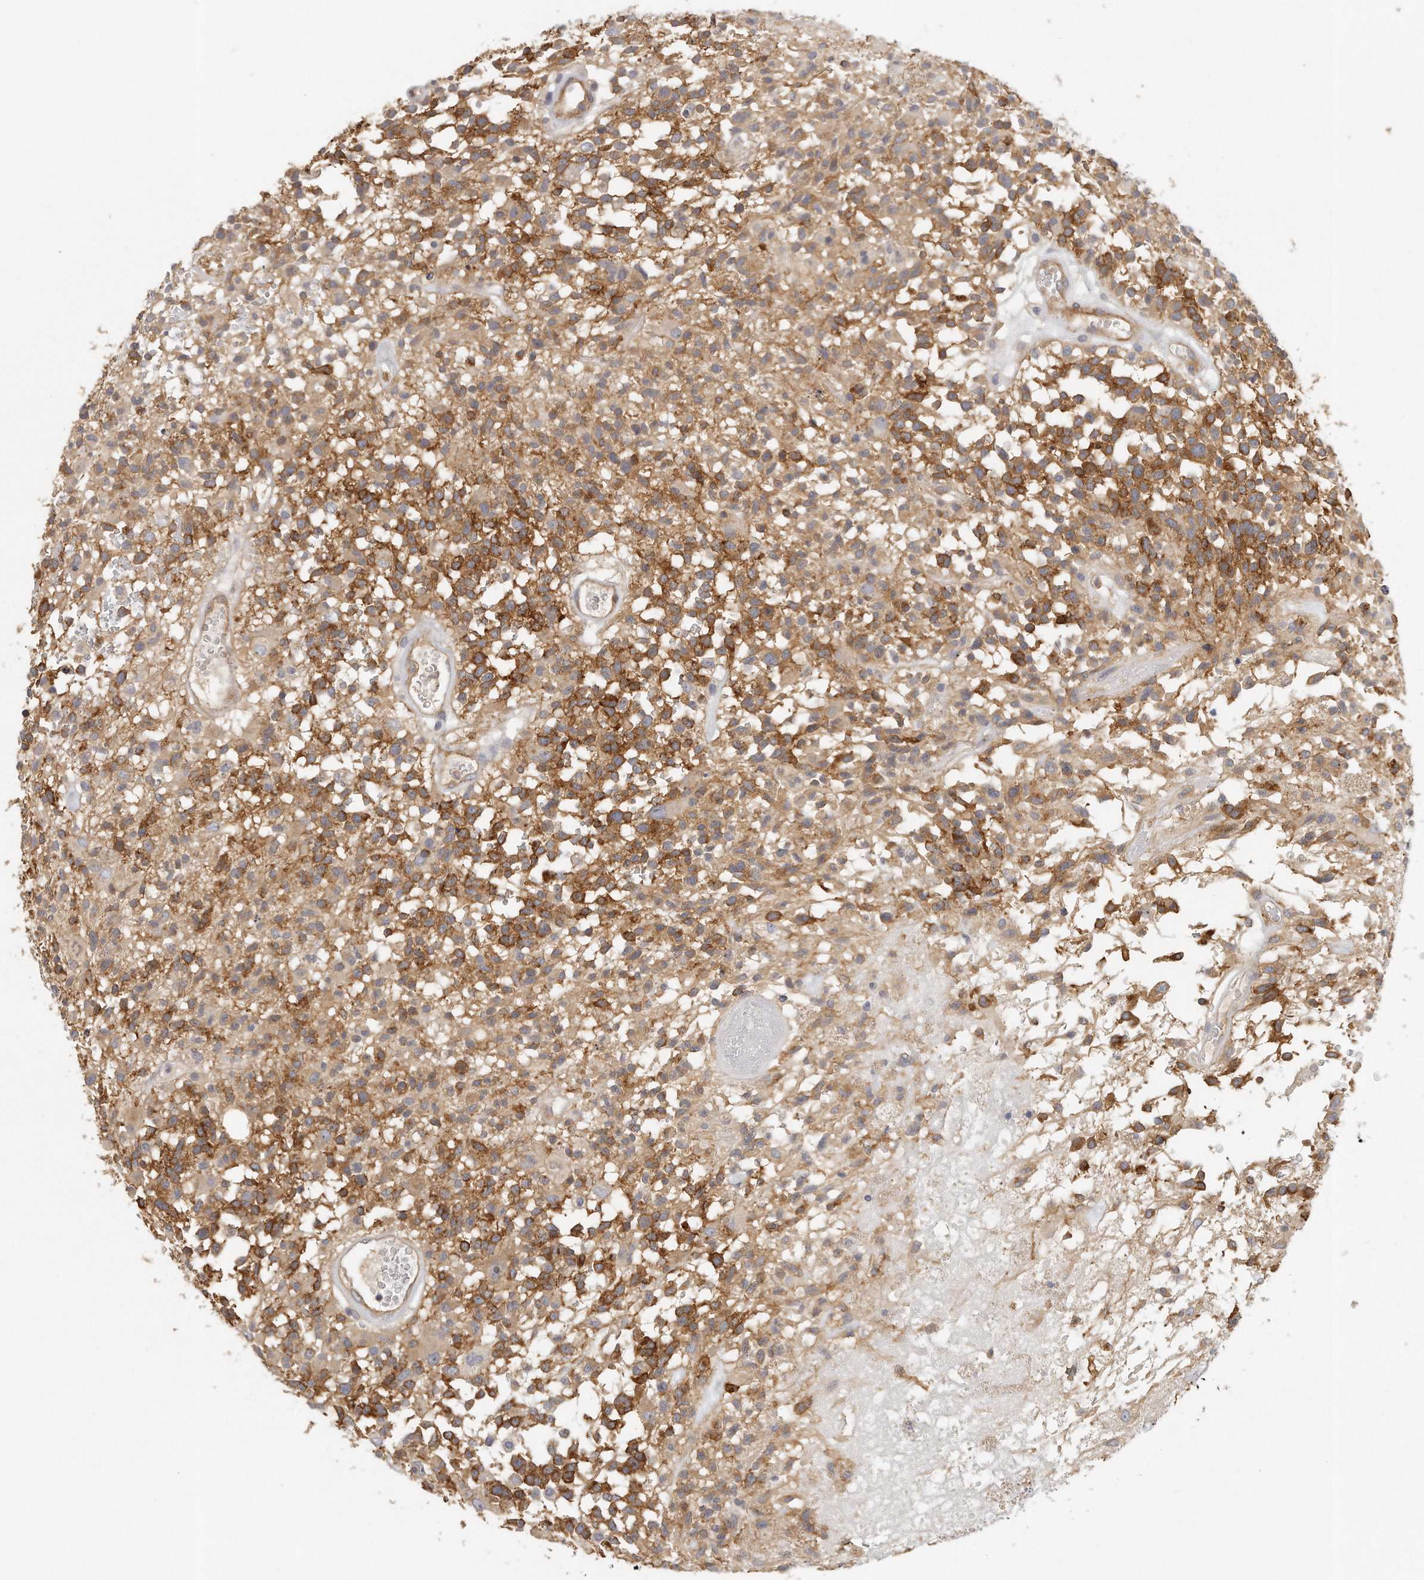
{"staining": {"intensity": "moderate", "quantity": ">75%", "location": "cytoplasmic/membranous"}, "tissue": "glioma", "cell_type": "Tumor cells", "image_type": "cancer", "snomed": [{"axis": "morphology", "description": "Glioma, malignant, High grade"}, {"axis": "morphology", "description": "Glioblastoma, NOS"}, {"axis": "topography", "description": "Brain"}], "caption": "This micrograph demonstrates glioma stained with immunohistochemistry to label a protein in brown. The cytoplasmic/membranous of tumor cells show moderate positivity for the protein. Nuclei are counter-stained blue.", "gene": "MTERF4", "patient": {"sex": "male", "age": 60}}